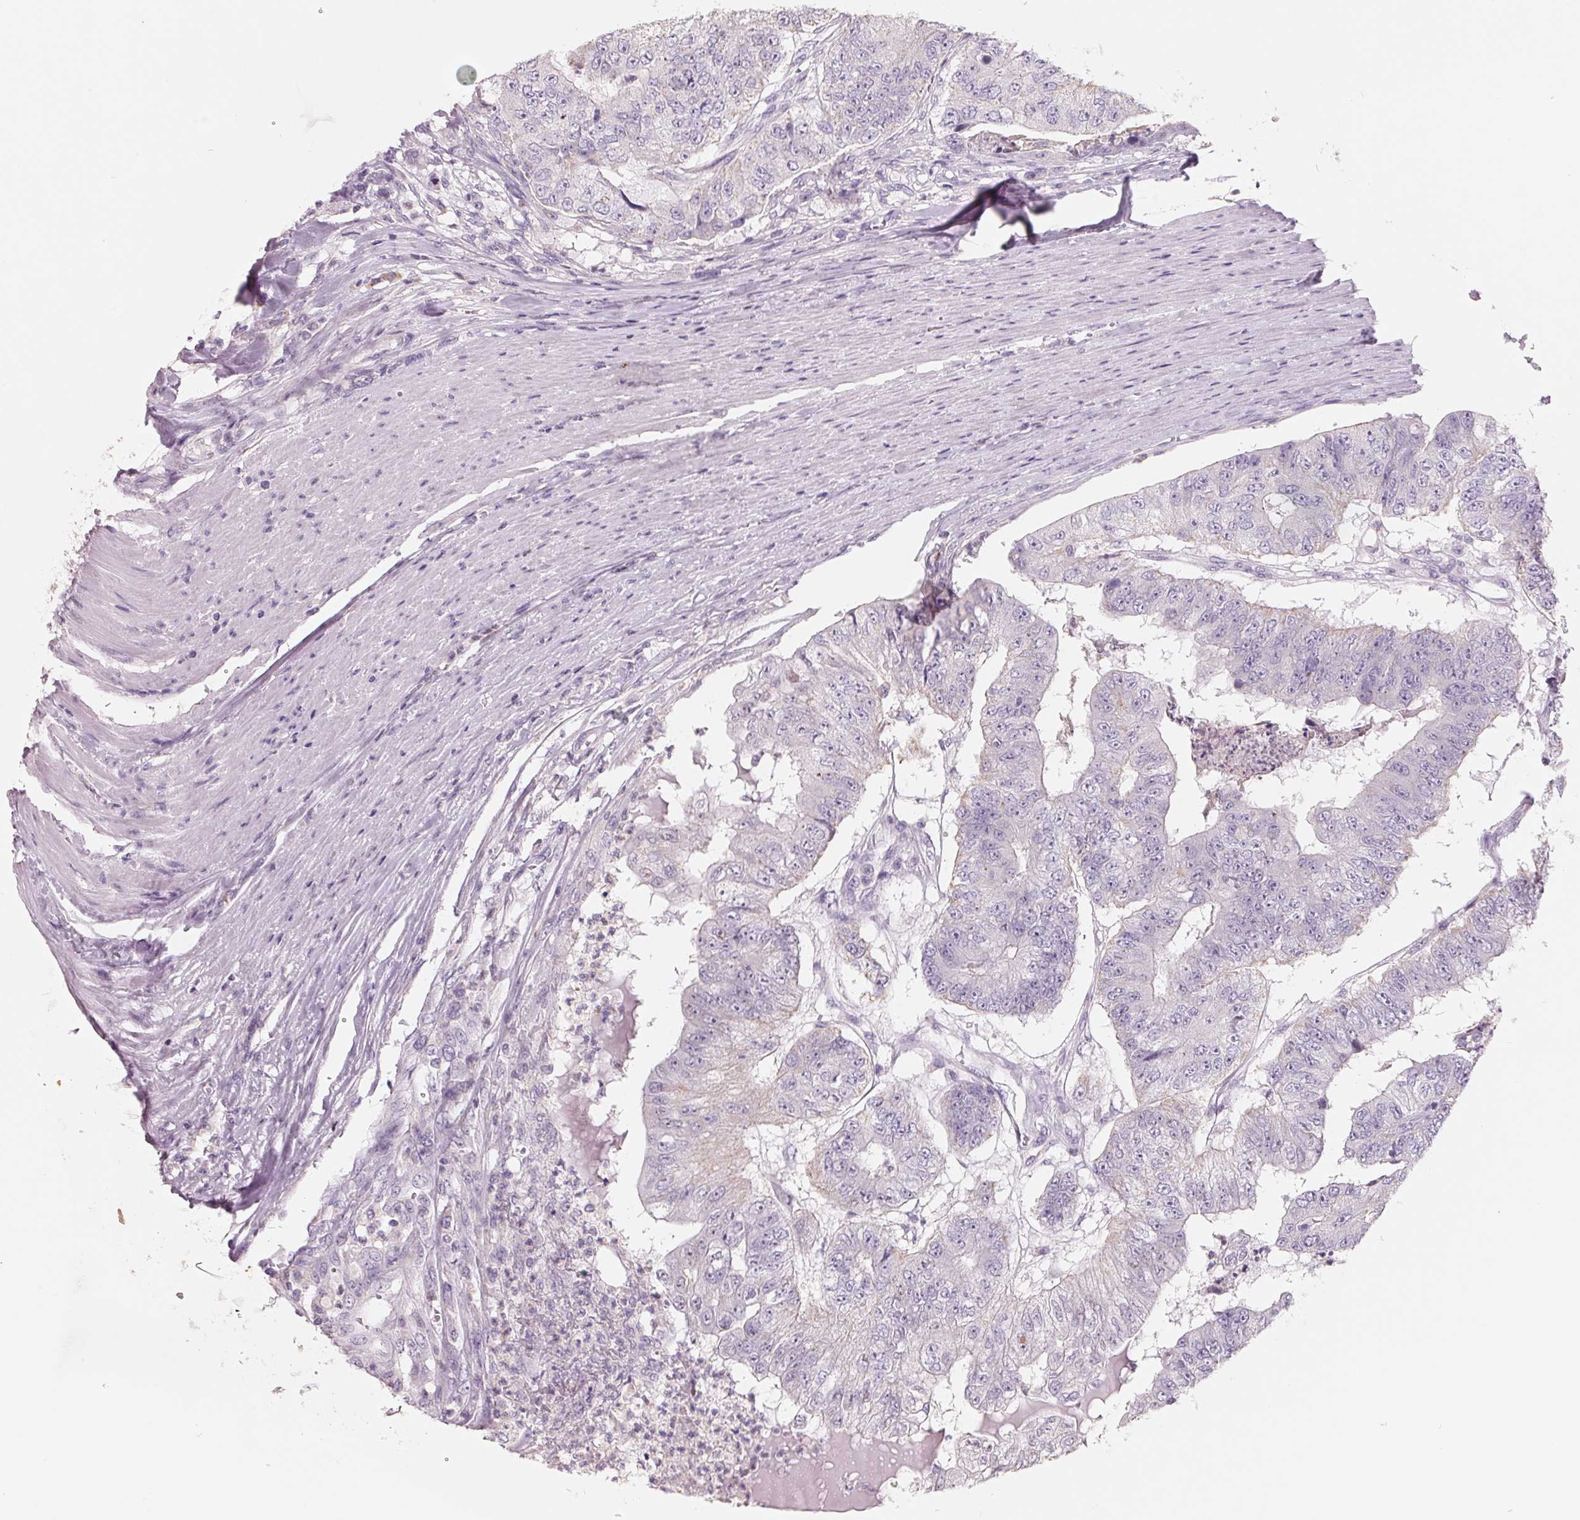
{"staining": {"intensity": "negative", "quantity": "none", "location": "none"}, "tissue": "colorectal cancer", "cell_type": "Tumor cells", "image_type": "cancer", "snomed": [{"axis": "morphology", "description": "Adenocarcinoma, NOS"}, {"axis": "topography", "description": "Colon"}], "caption": "Human adenocarcinoma (colorectal) stained for a protein using immunohistochemistry reveals no expression in tumor cells.", "gene": "FTCD", "patient": {"sex": "female", "age": 67}}